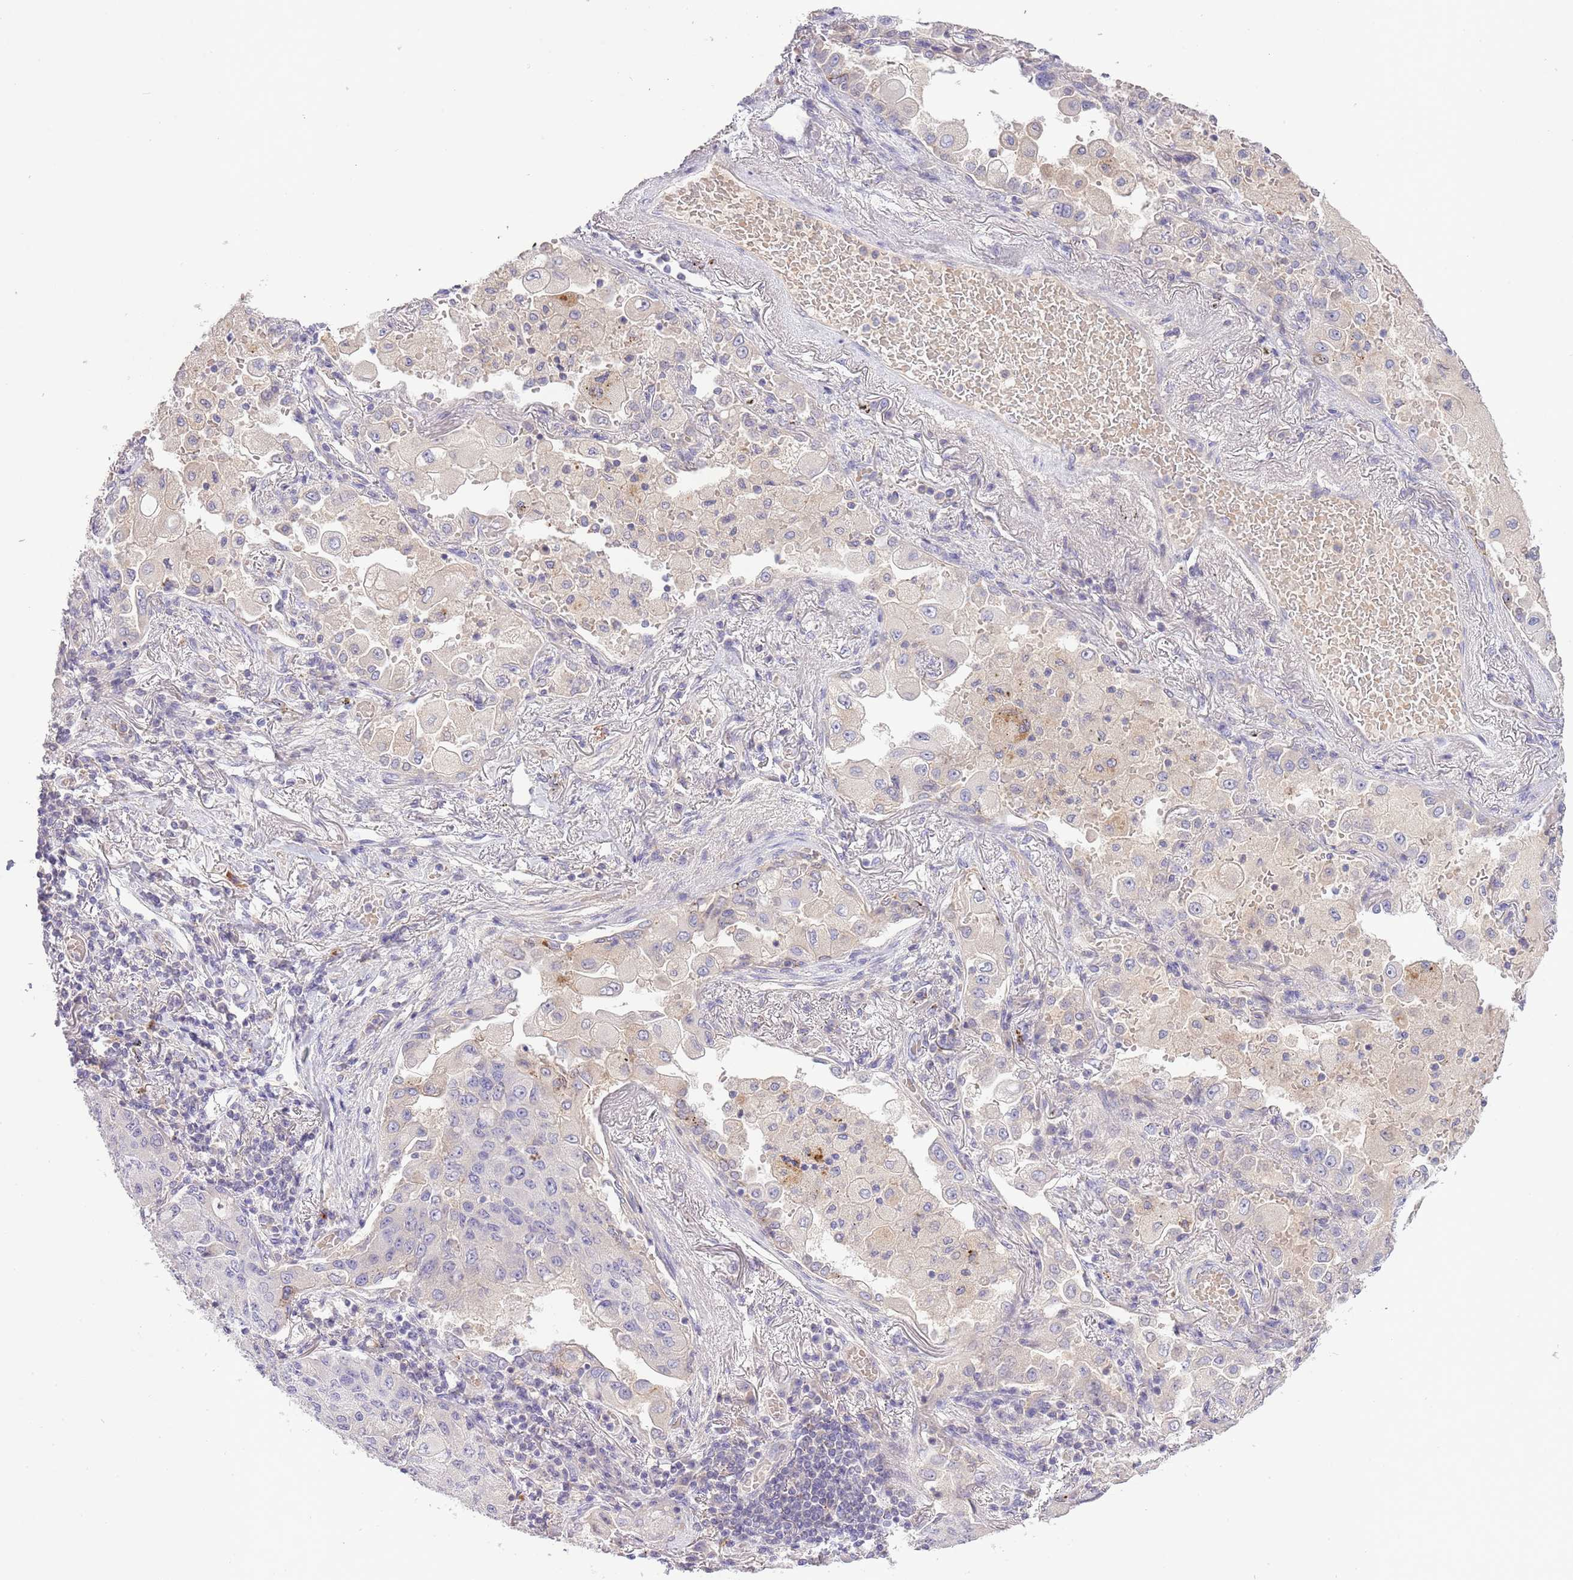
{"staining": {"intensity": "negative", "quantity": "none", "location": "none"}, "tissue": "lung cancer", "cell_type": "Tumor cells", "image_type": "cancer", "snomed": [{"axis": "morphology", "description": "Squamous cell carcinoma, NOS"}, {"axis": "topography", "description": "Lung"}], "caption": "Tumor cells show no significant protein positivity in lung squamous cell carcinoma.", "gene": "ABHD17A", "patient": {"sex": "male", "age": 74}}